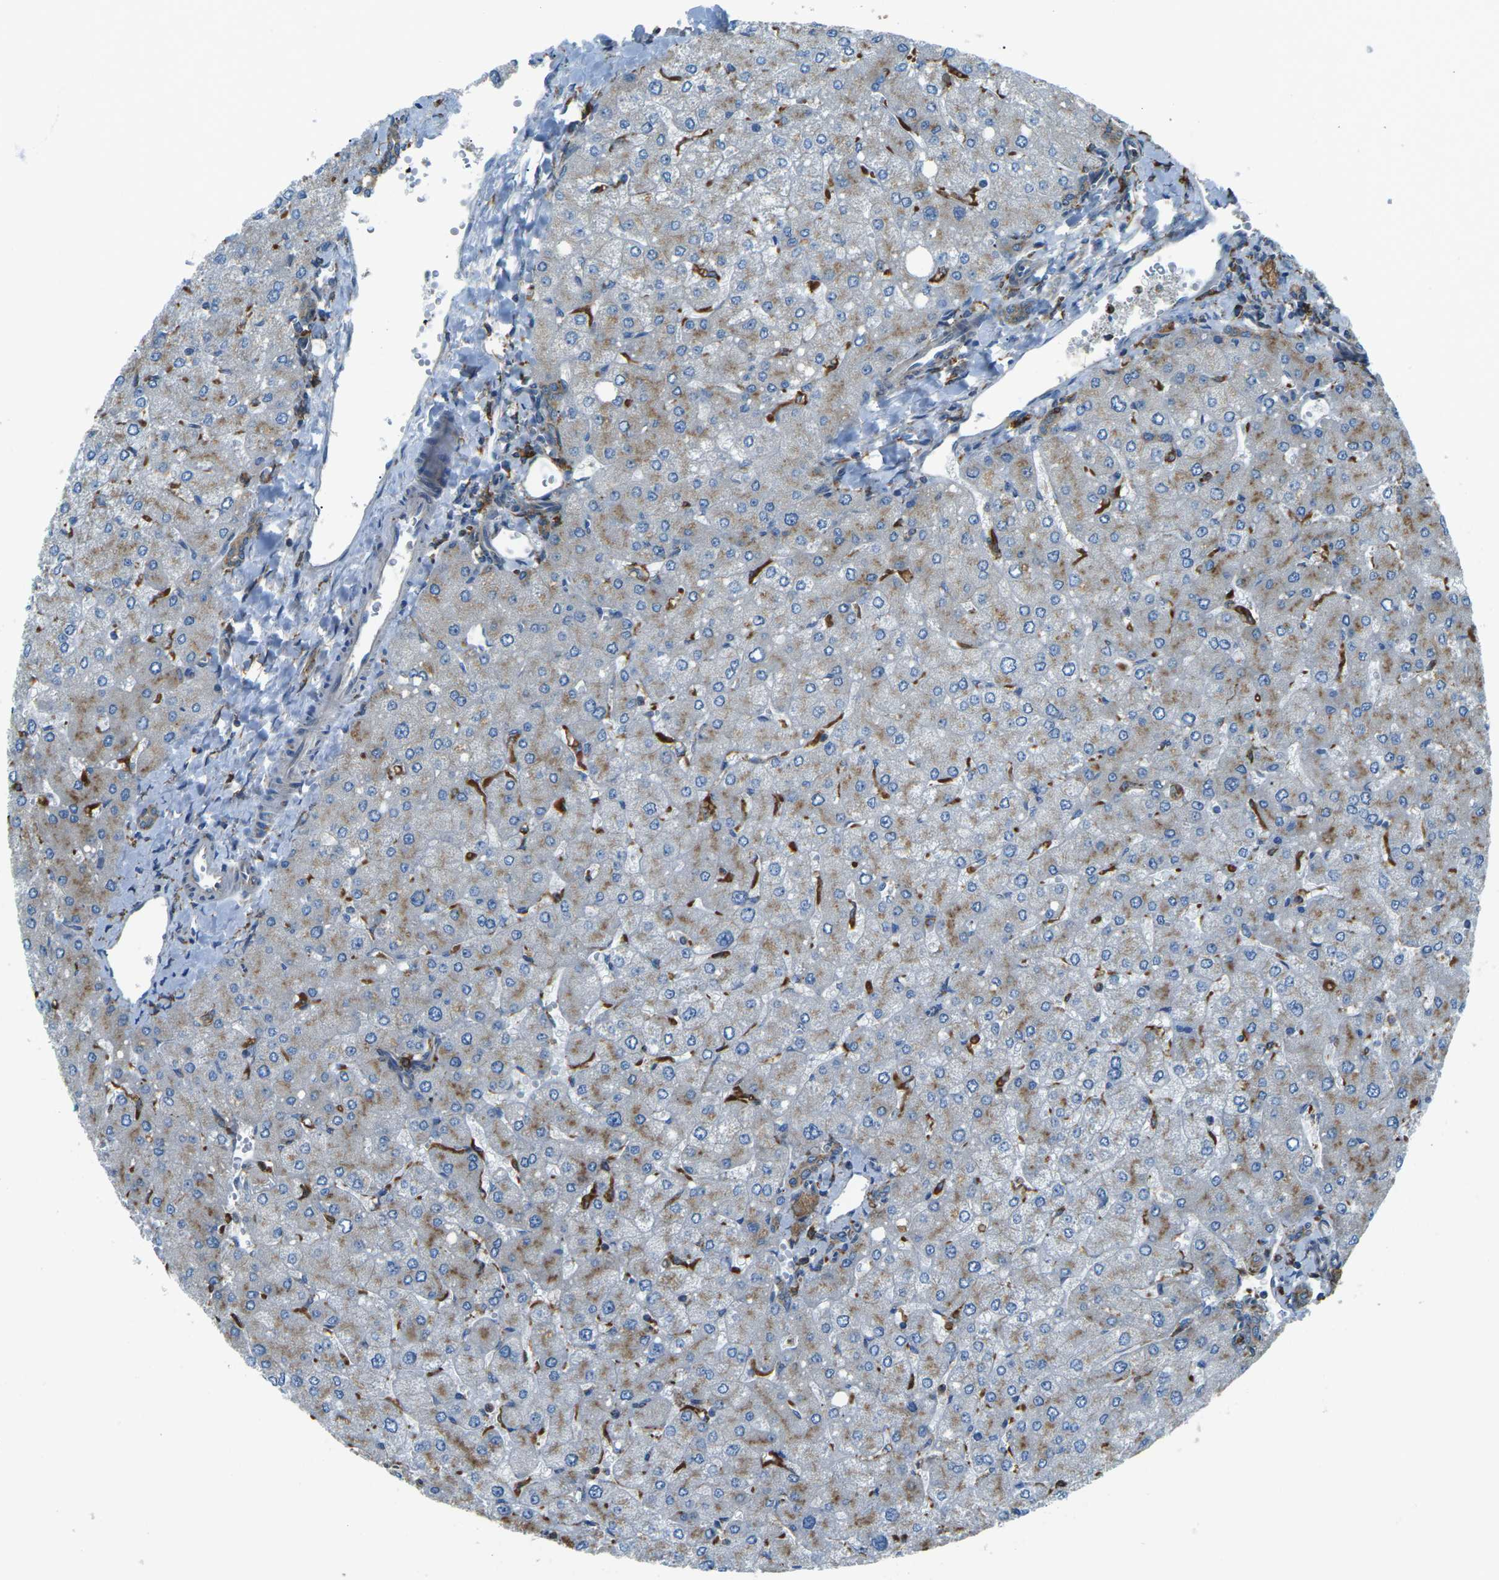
{"staining": {"intensity": "moderate", "quantity": ">75%", "location": "cytoplasmic/membranous"}, "tissue": "liver", "cell_type": "Cholangiocytes", "image_type": "normal", "snomed": [{"axis": "morphology", "description": "Normal tissue, NOS"}, {"axis": "topography", "description": "Liver"}], "caption": "High-power microscopy captured an IHC image of benign liver, revealing moderate cytoplasmic/membranous staining in about >75% of cholangiocytes. (brown staining indicates protein expression, while blue staining denotes nuclei).", "gene": "CDK17", "patient": {"sex": "male", "age": 55}}